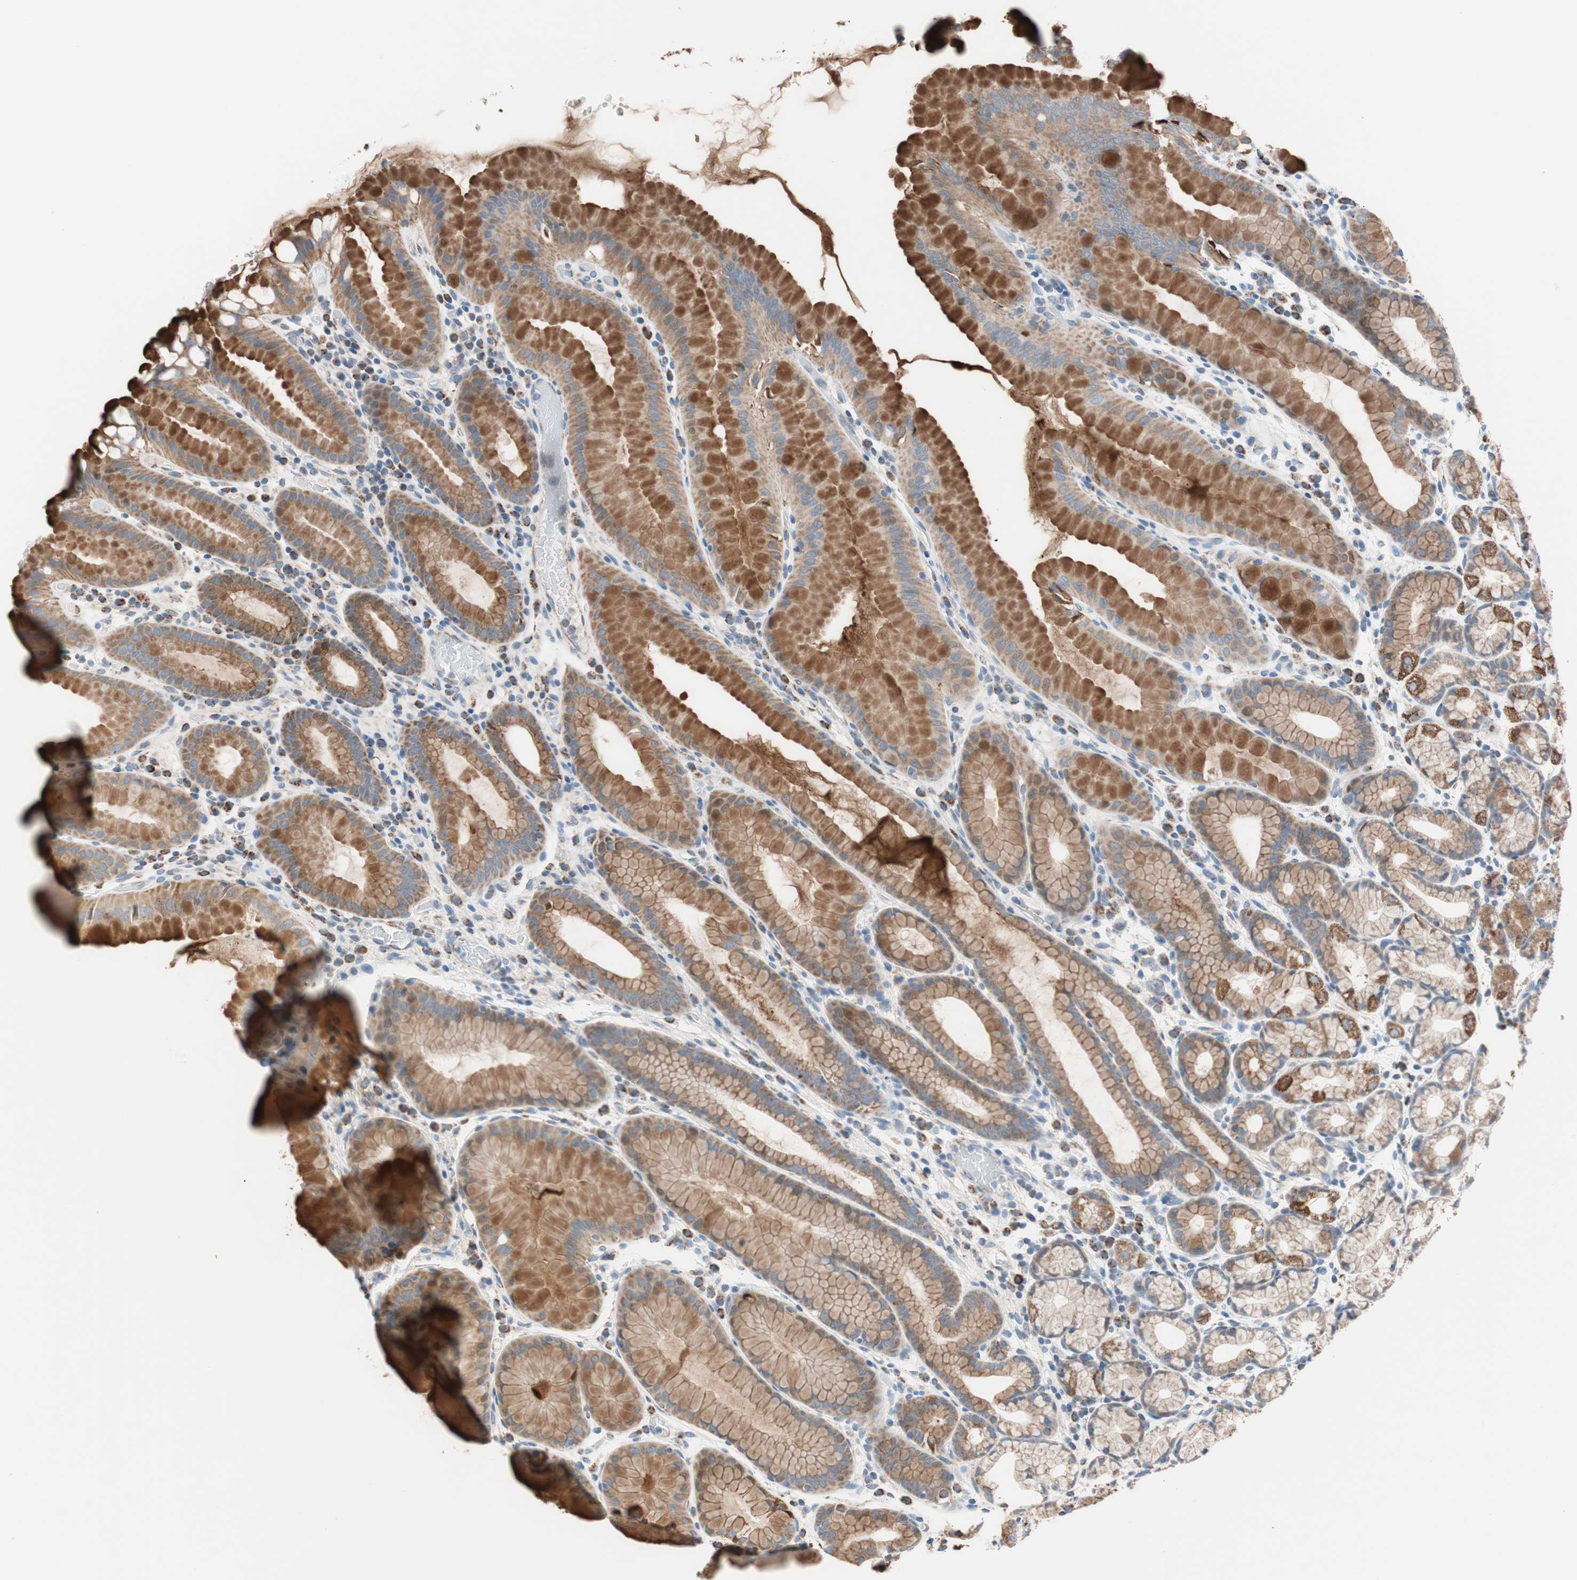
{"staining": {"intensity": "strong", "quantity": ">75%", "location": "cytoplasmic/membranous"}, "tissue": "stomach", "cell_type": "Glandular cells", "image_type": "normal", "snomed": [{"axis": "morphology", "description": "Normal tissue, NOS"}, {"axis": "topography", "description": "Stomach, upper"}], "caption": "Strong cytoplasmic/membranous staining for a protein is present in about >75% of glandular cells of unremarkable stomach using IHC.", "gene": "PCSK4", "patient": {"sex": "male", "age": 68}}